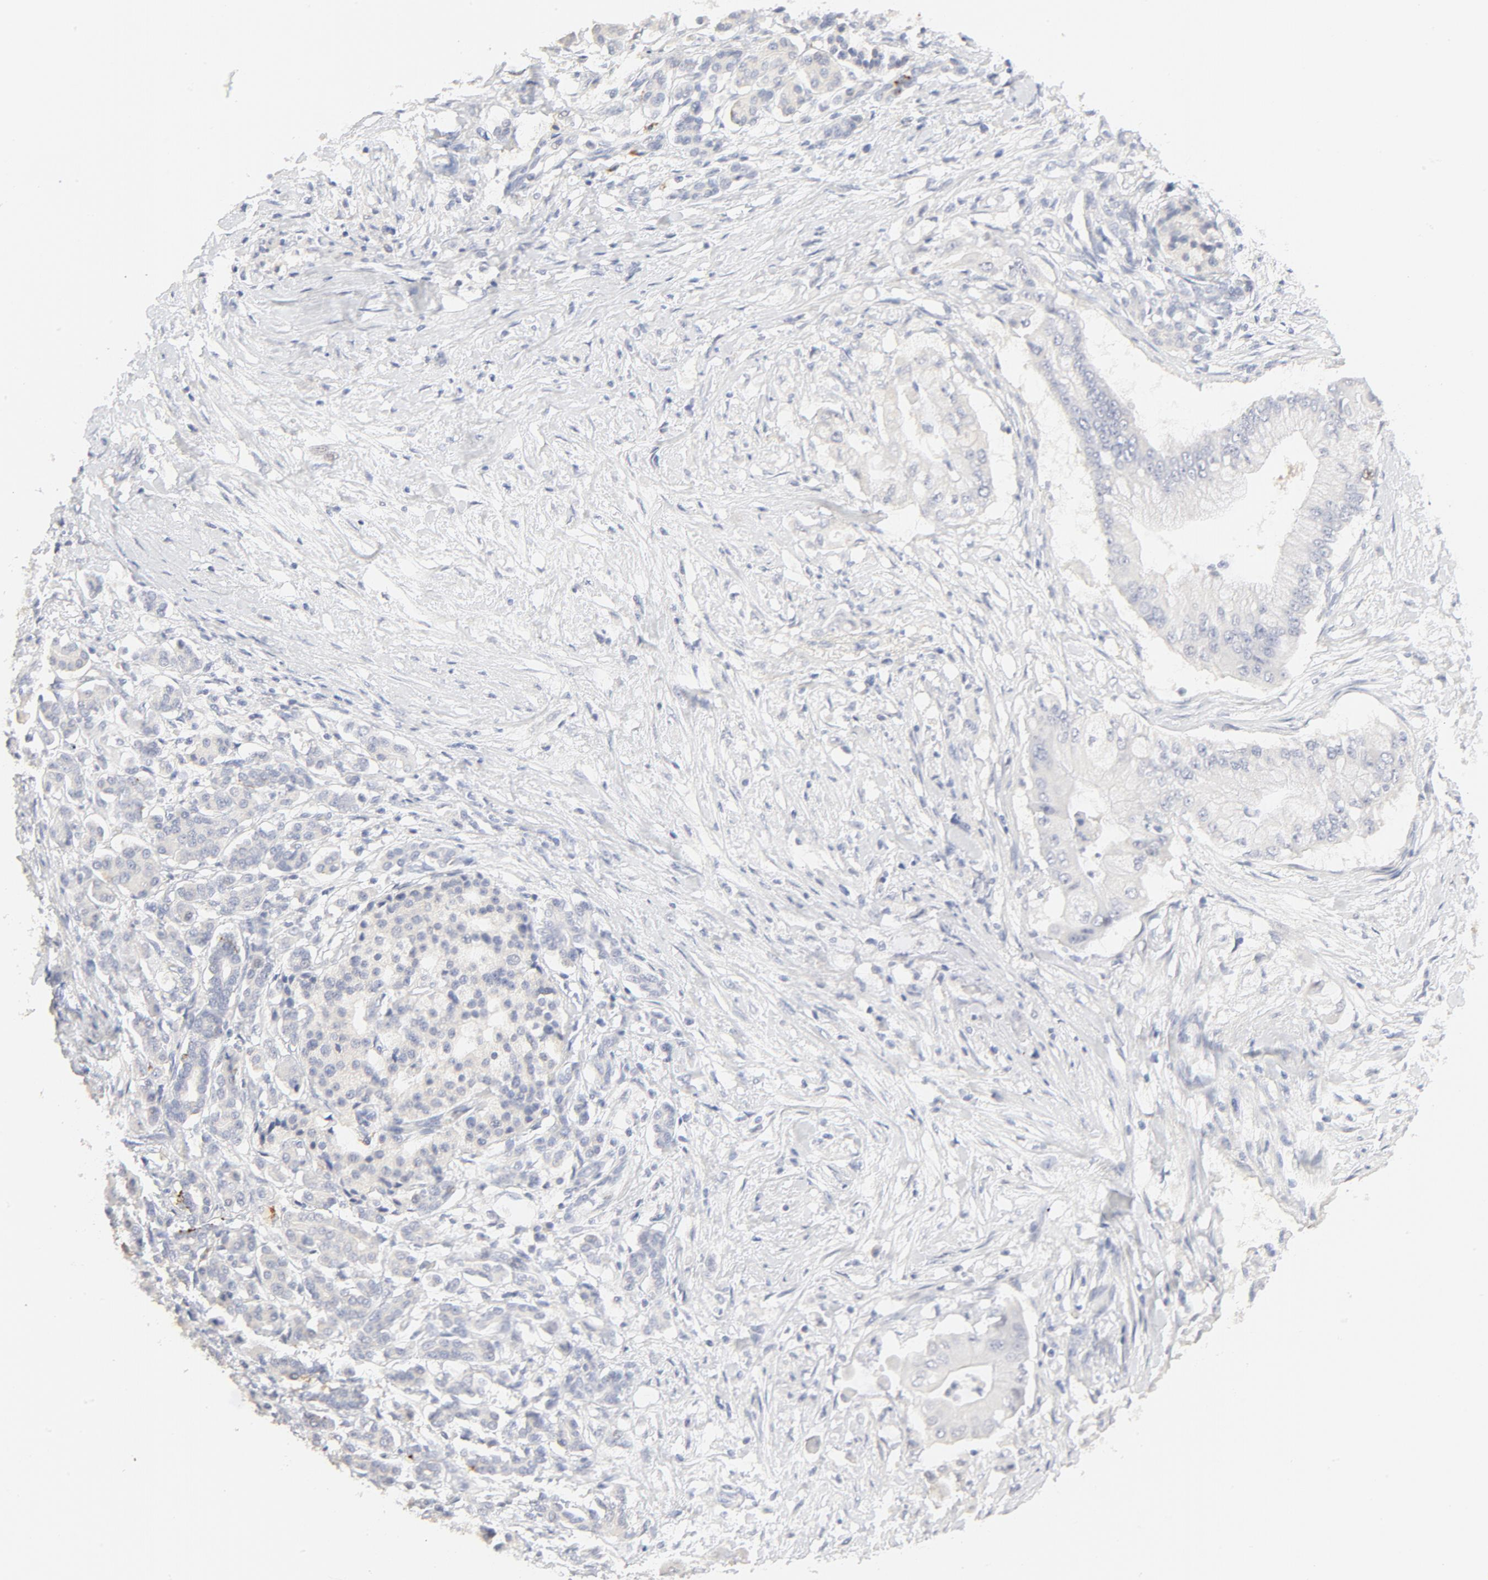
{"staining": {"intensity": "negative", "quantity": "none", "location": "none"}, "tissue": "pancreatic cancer", "cell_type": "Tumor cells", "image_type": "cancer", "snomed": [{"axis": "morphology", "description": "Adenocarcinoma, NOS"}, {"axis": "topography", "description": "Pancreas"}], "caption": "DAB (3,3'-diaminobenzidine) immunohistochemical staining of adenocarcinoma (pancreatic) demonstrates no significant staining in tumor cells.", "gene": "FCGBP", "patient": {"sex": "male", "age": 62}}